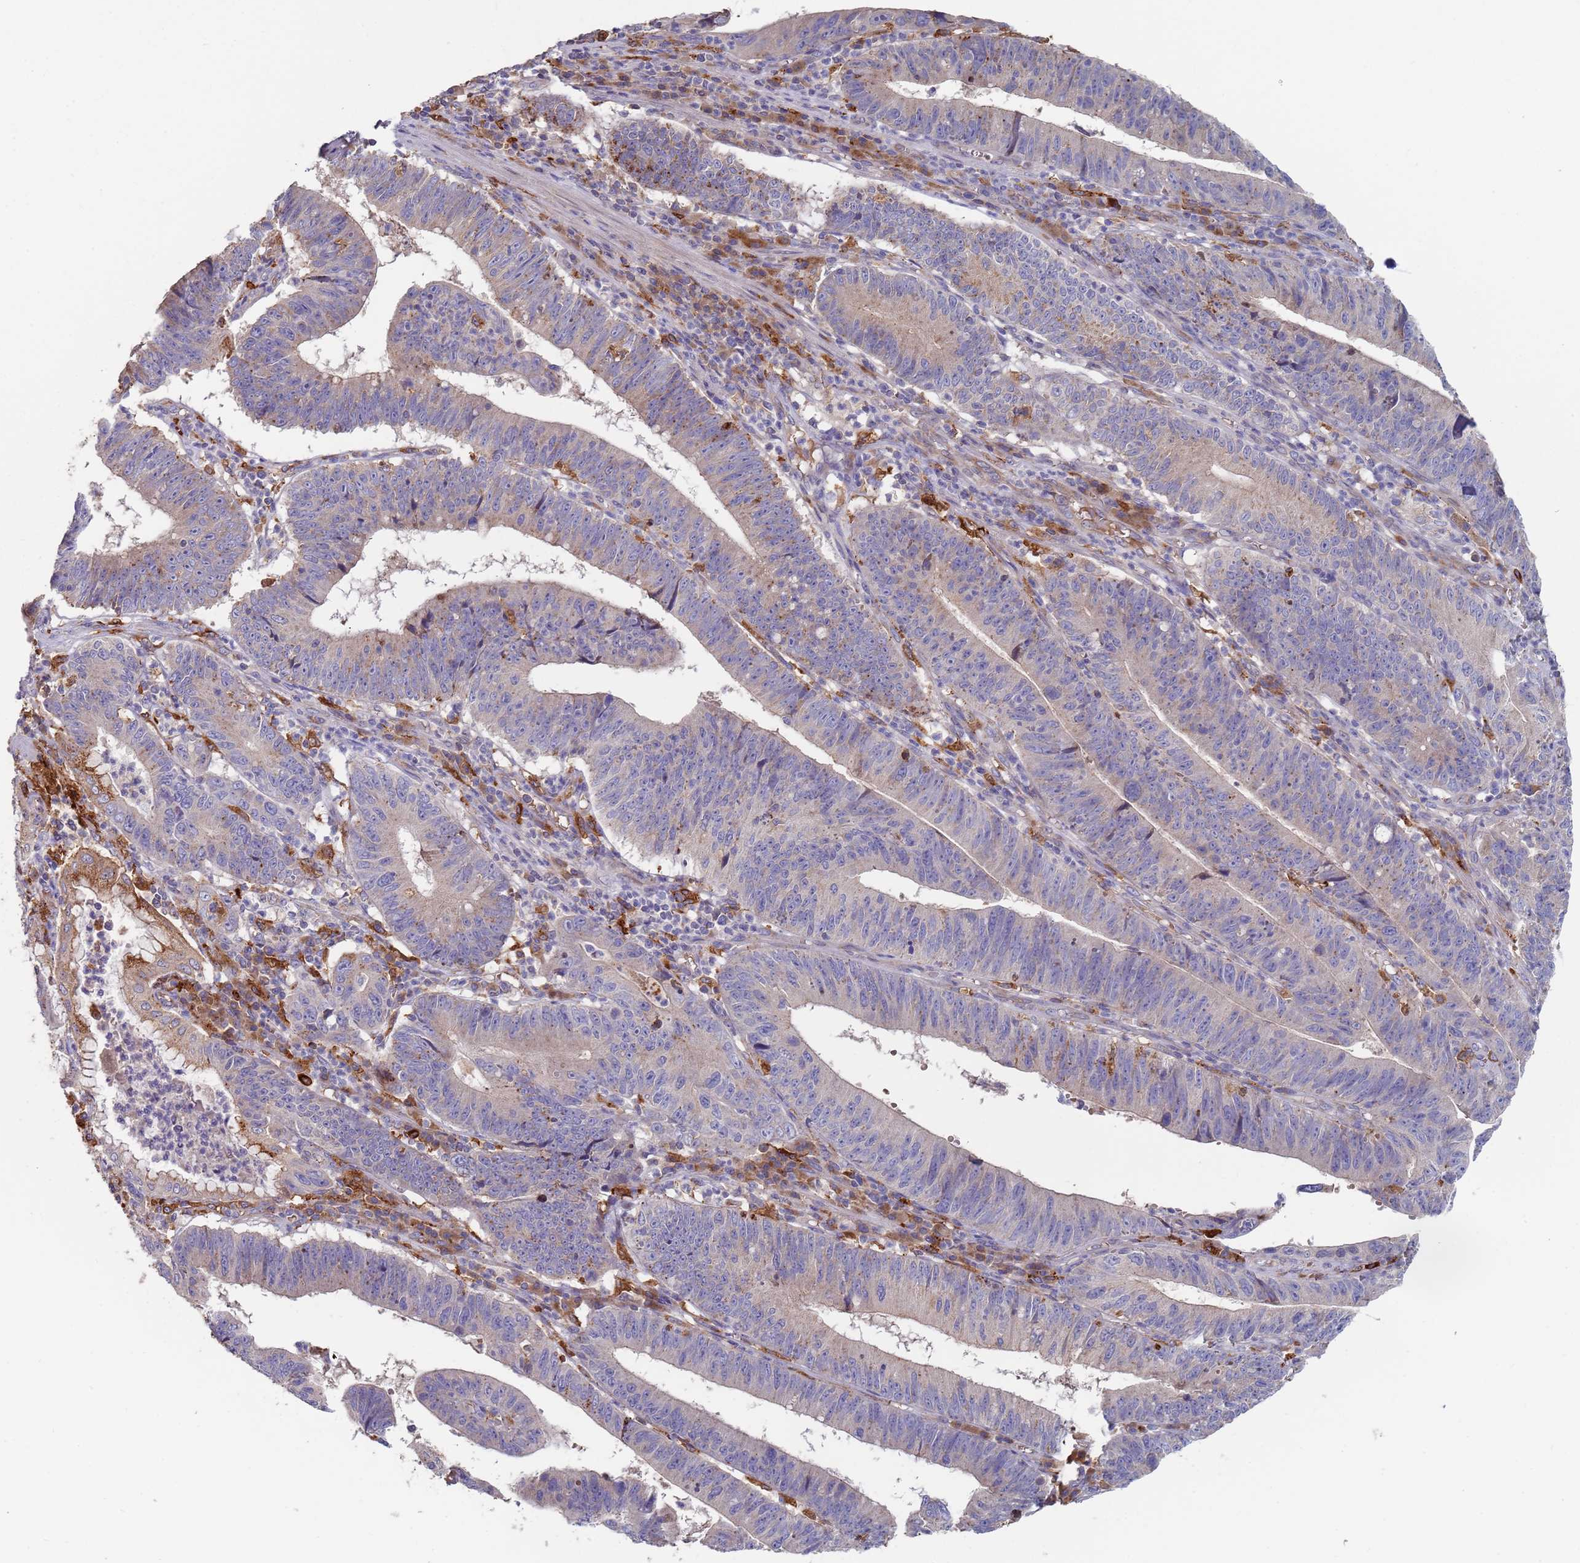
{"staining": {"intensity": "negative", "quantity": "none", "location": "none"}, "tissue": "stomach cancer", "cell_type": "Tumor cells", "image_type": "cancer", "snomed": [{"axis": "morphology", "description": "Adenocarcinoma, NOS"}, {"axis": "topography", "description": "Stomach"}], "caption": "The micrograph shows no staining of tumor cells in stomach cancer (adenocarcinoma).", "gene": "MALRD1", "patient": {"sex": "male", "age": 59}}